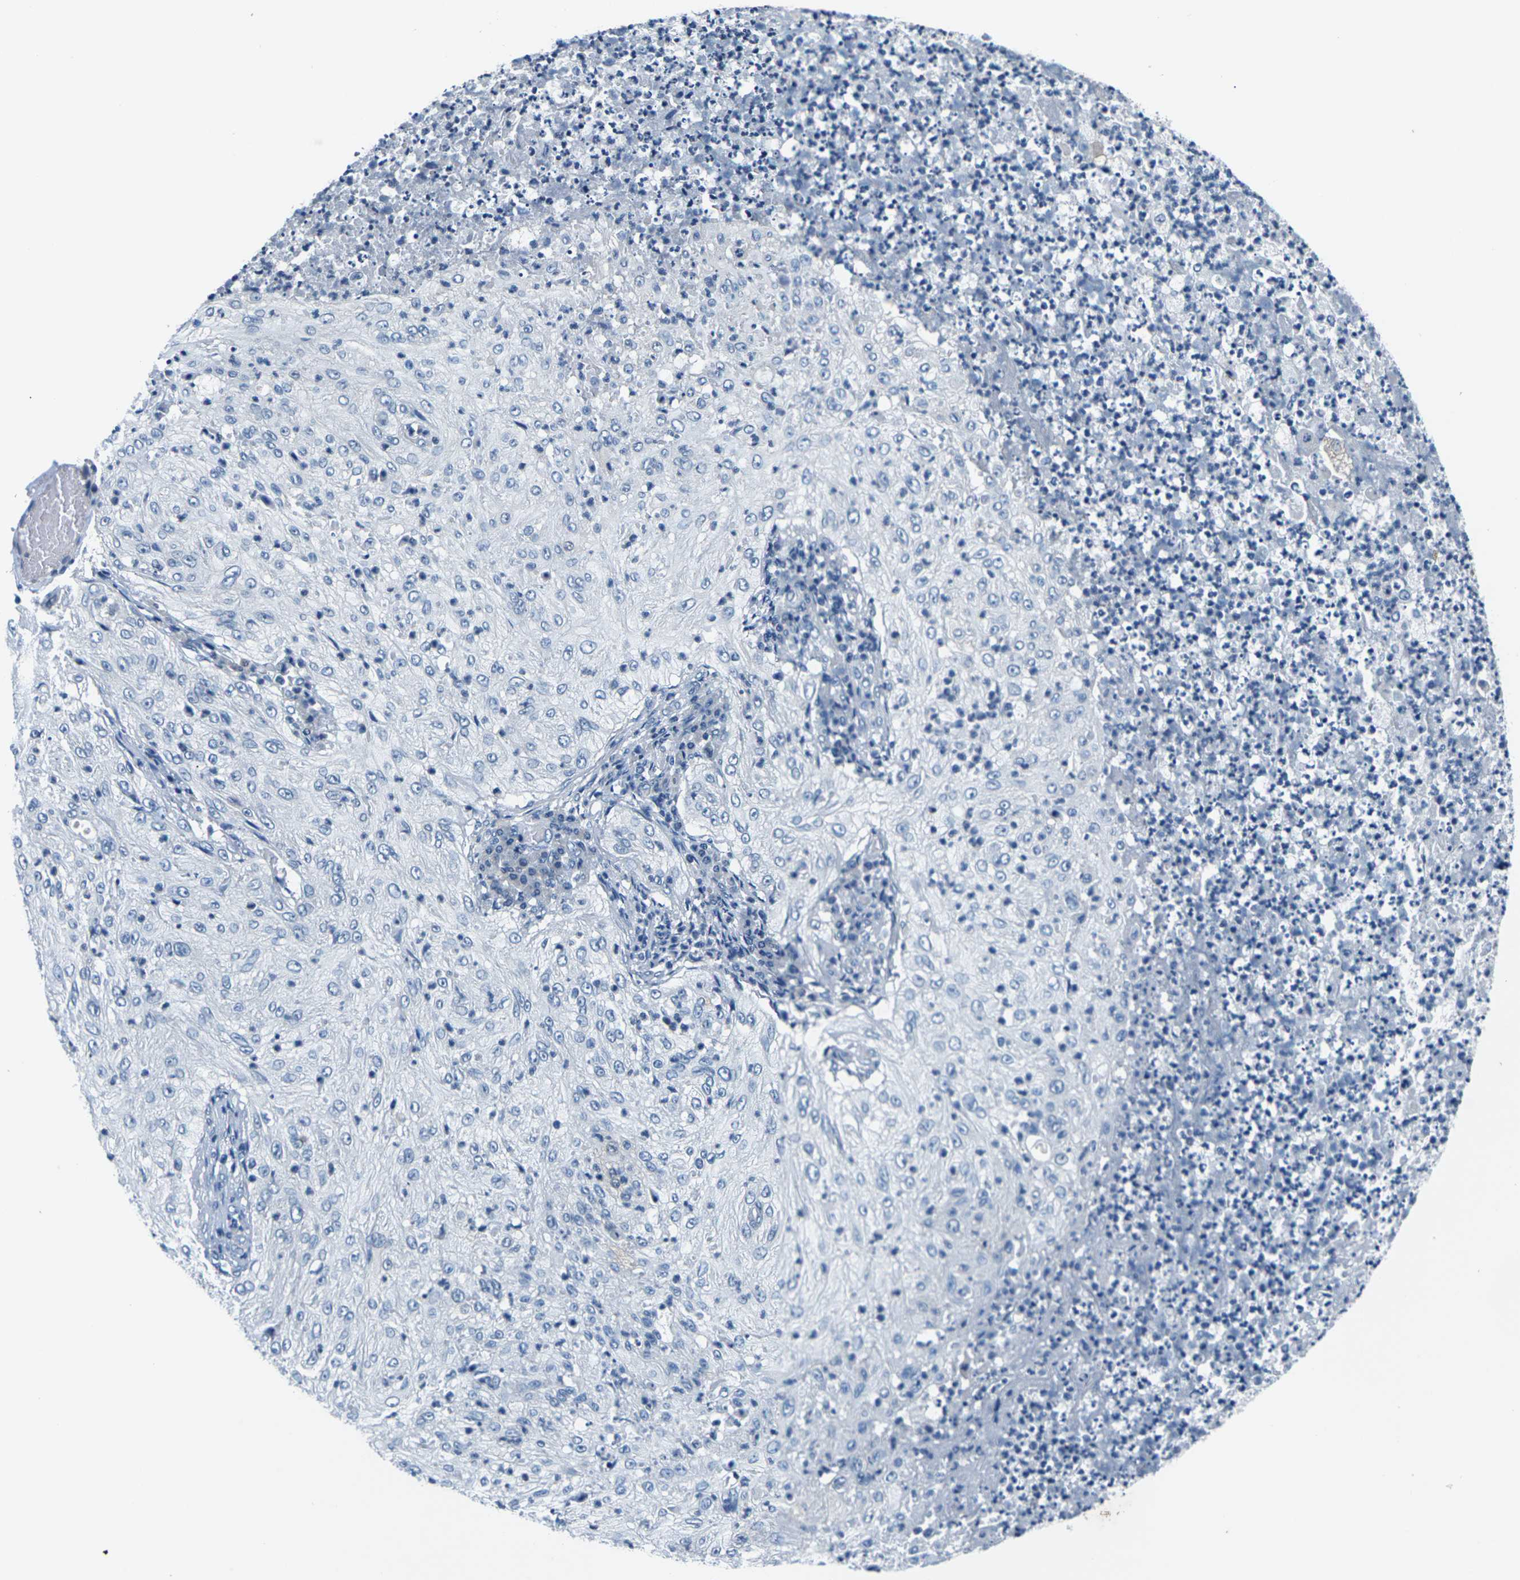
{"staining": {"intensity": "negative", "quantity": "none", "location": "none"}, "tissue": "lung cancer", "cell_type": "Tumor cells", "image_type": "cancer", "snomed": [{"axis": "morphology", "description": "Inflammation, NOS"}, {"axis": "morphology", "description": "Squamous cell carcinoma, NOS"}, {"axis": "topography", "description": "Lymph node"}, {"axis": "topography", "description": "Soft tissue"}, {"axis": "topography", "description": "Lung"}], "caption": "Immunohistochemical staining of lung cancer reveals no significant positivity in tumor cells.", "gene": "UMOD", "patient": {"sex": "male", "age": 66}}